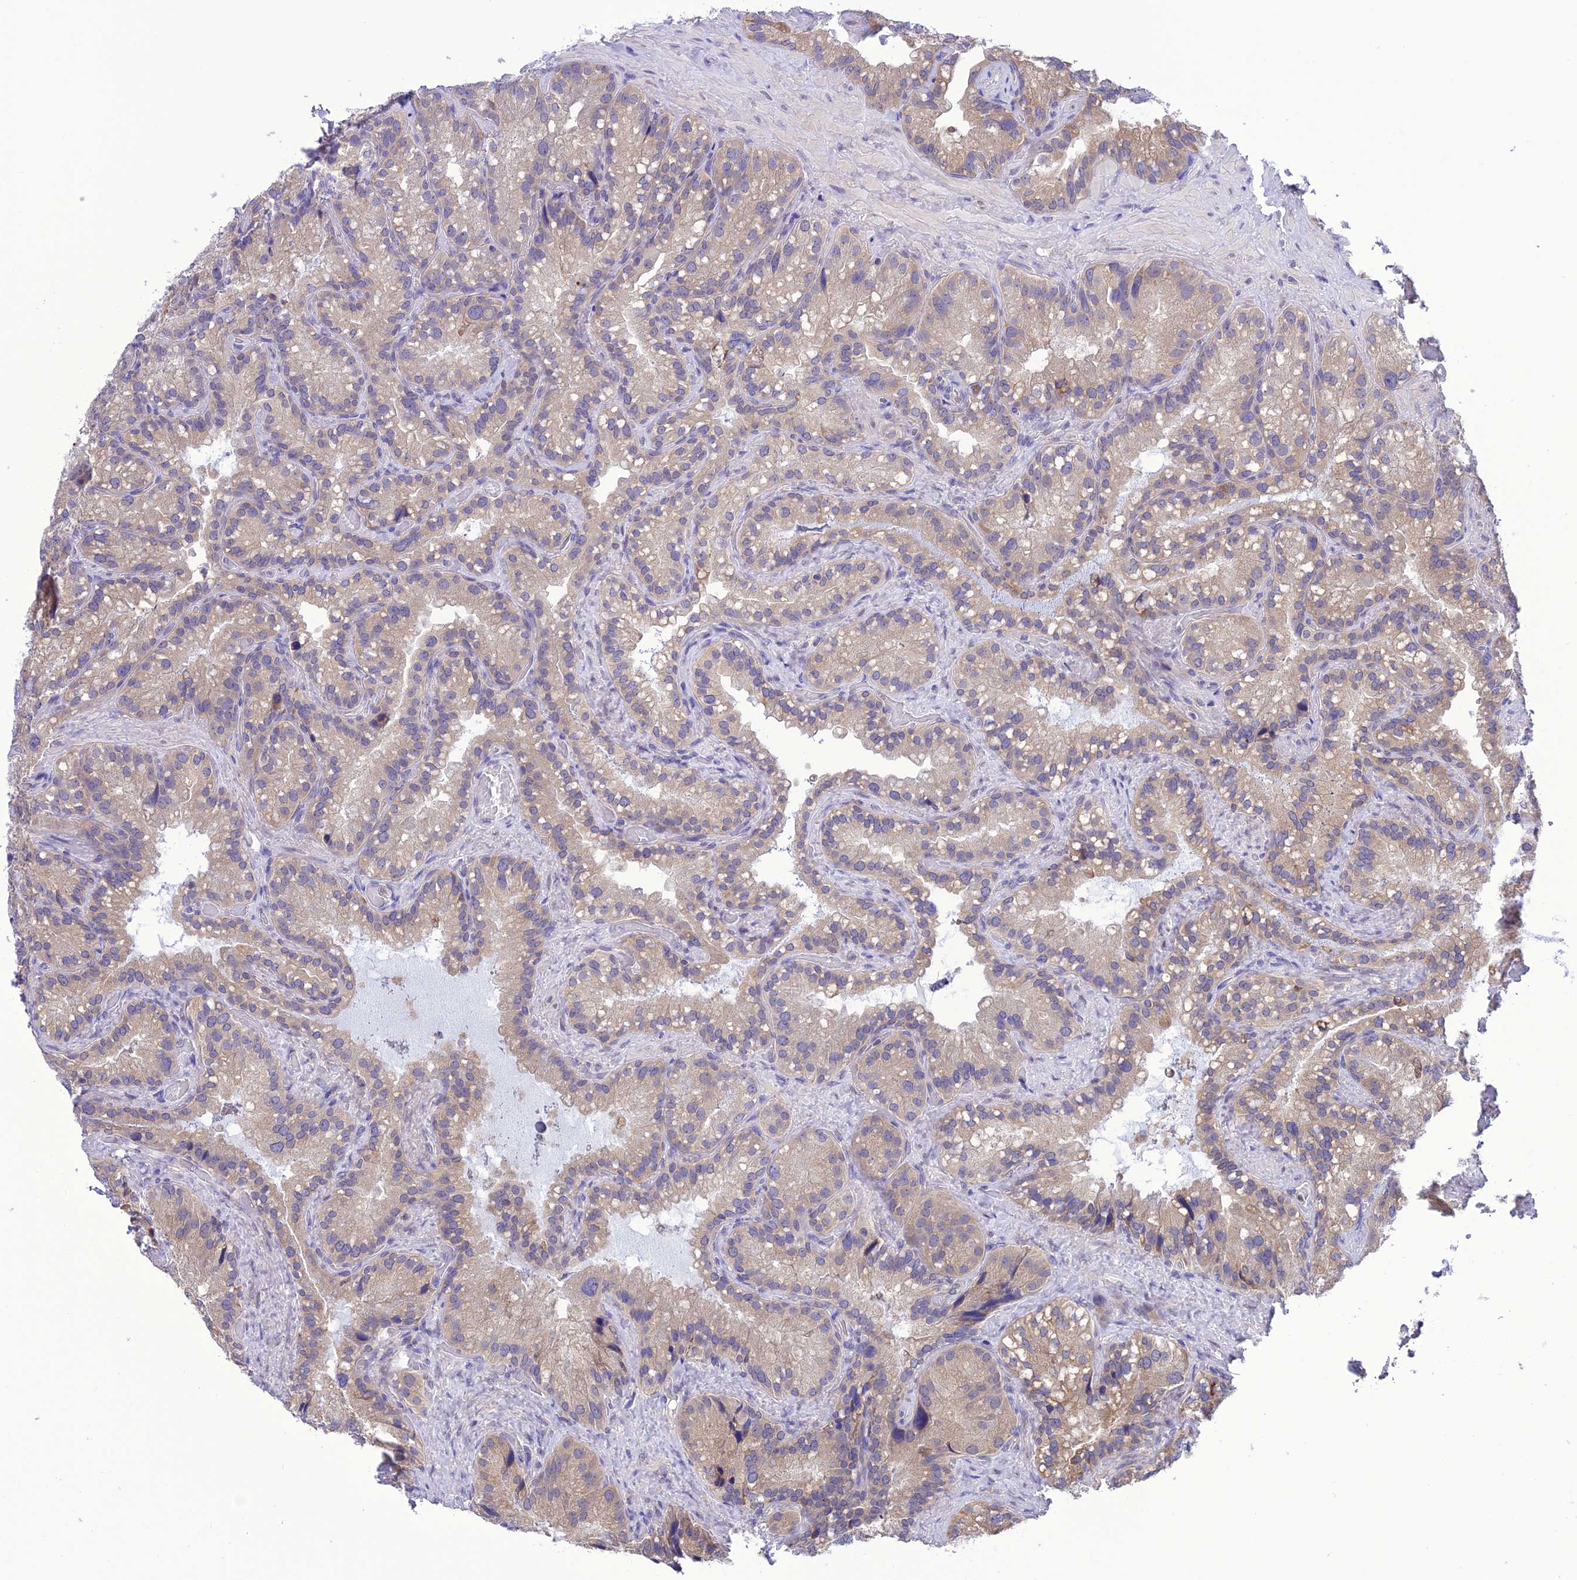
{"staining": {"intensity": "weak", "quantity": "<25%", "location": "cytoplasmic/membranous"}, "tissue": "seminal vesicle", "cell_type": "Glandular cells", "image_type": "normal", "snomed": [{"axis": "morphology", "description": "Normal tissue, NOS"}, {"axis": "topography", "description": "Prostate"}, {"axis": "topography", "description": "Seminal veicle"}], "caption": "Photomicrograph shows no significant protein staining in glandular cells of normal seminal vesicle.", "gene": "RNF126", "patient": {"sex": "male", "age": 68}}